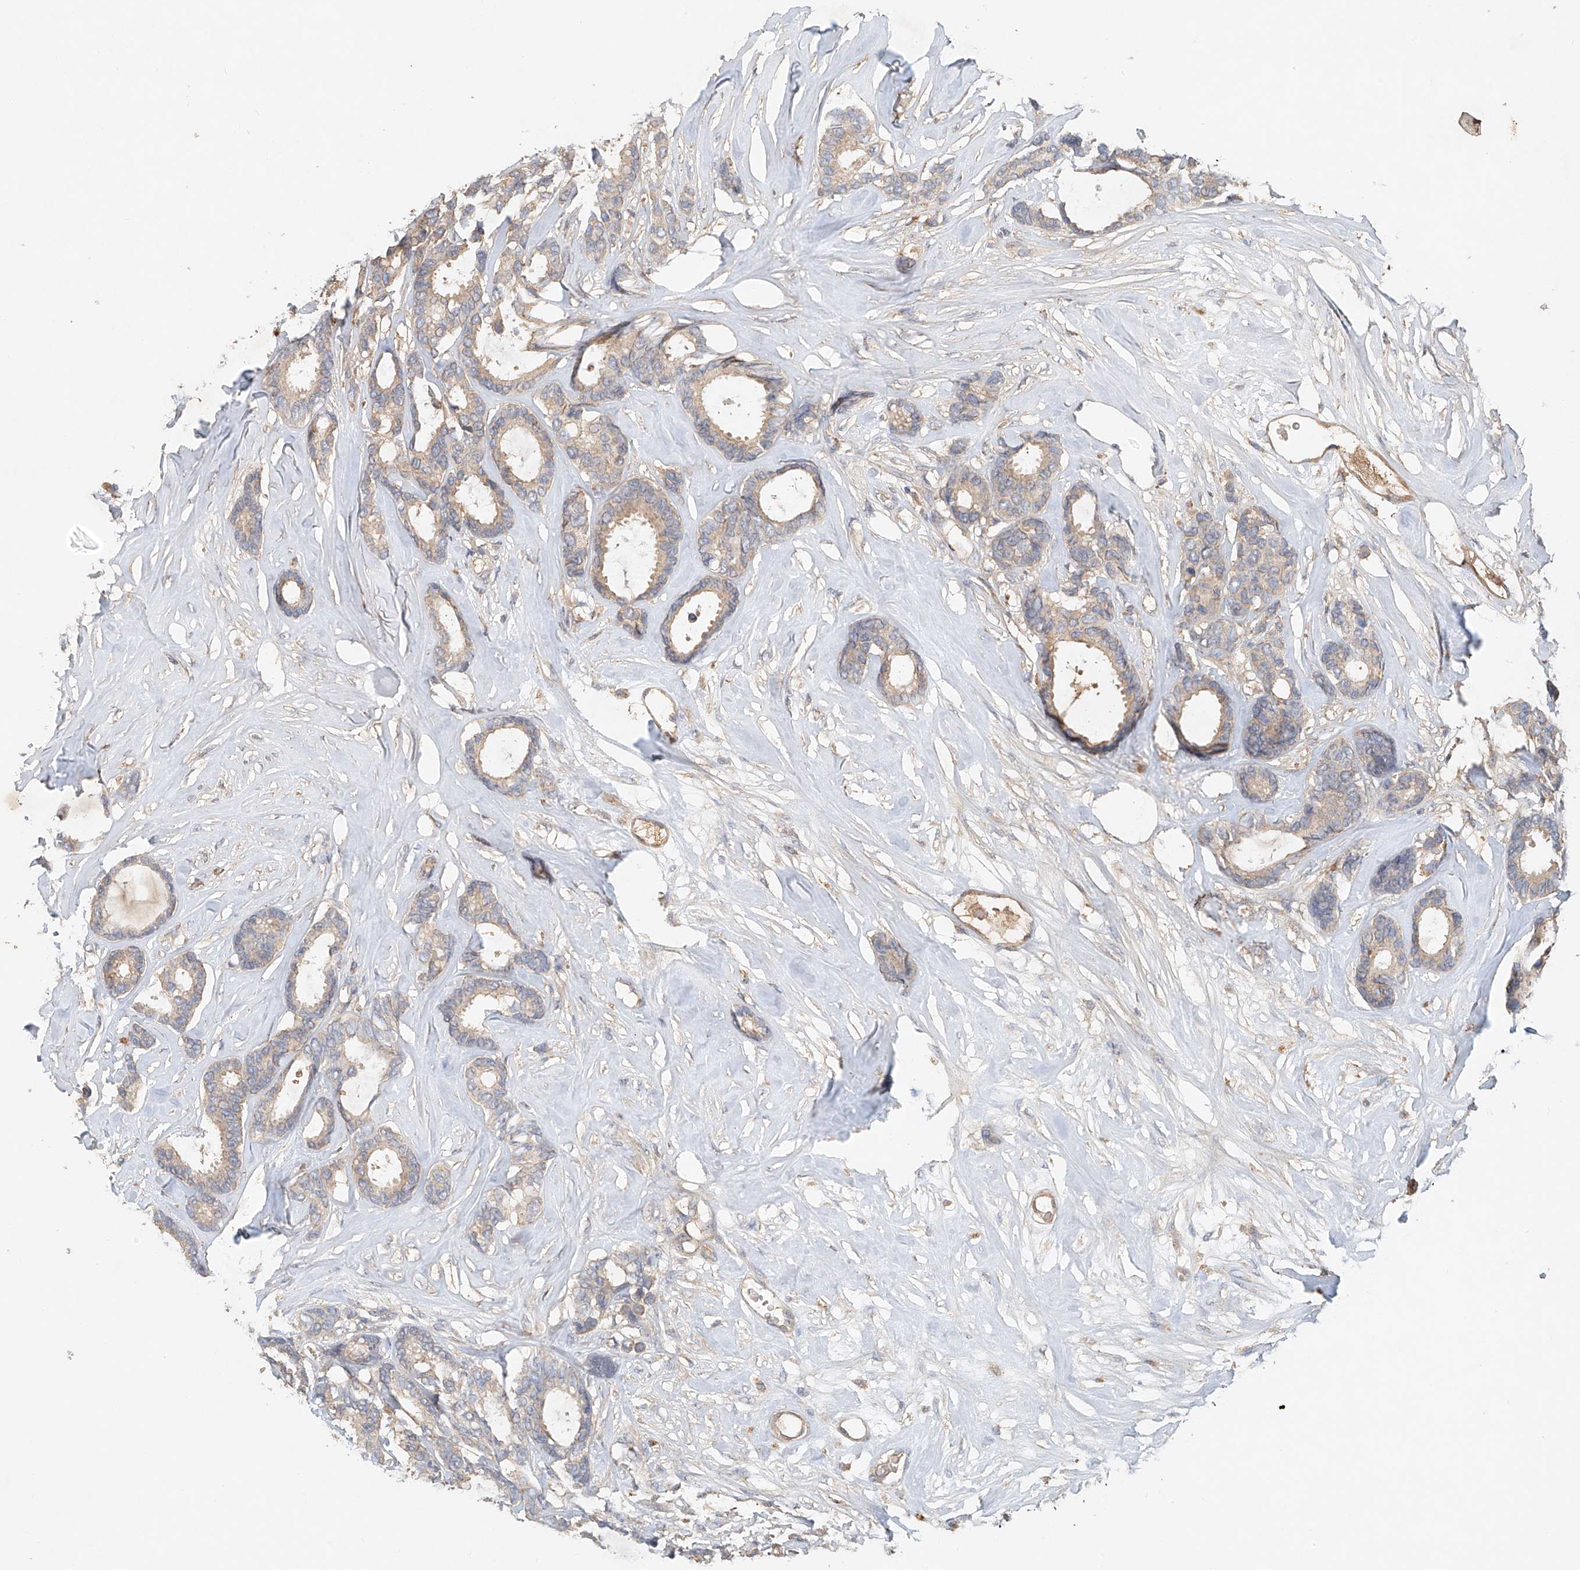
{"staining": {"intensity": "weak", "quantity": ">75%", "location": "cytoplasmic/membranous"}, "tissue": "breast cancer", "cell_type": "Tumor cells", "image_type": "cancer", "snomed": [{"axis": "morphology", "description": "Duct carcinoma"}, {"axis": "topography", "description": "Breast"}], "caption": "The immunohistochemical stain highlights weak cytoplasmic/membranous staining in tumor cells of breast cancer (intraductal carcinoma) tissue.", "gene": "GNB1L", "patient": {"sex": "female", "age": 87}}